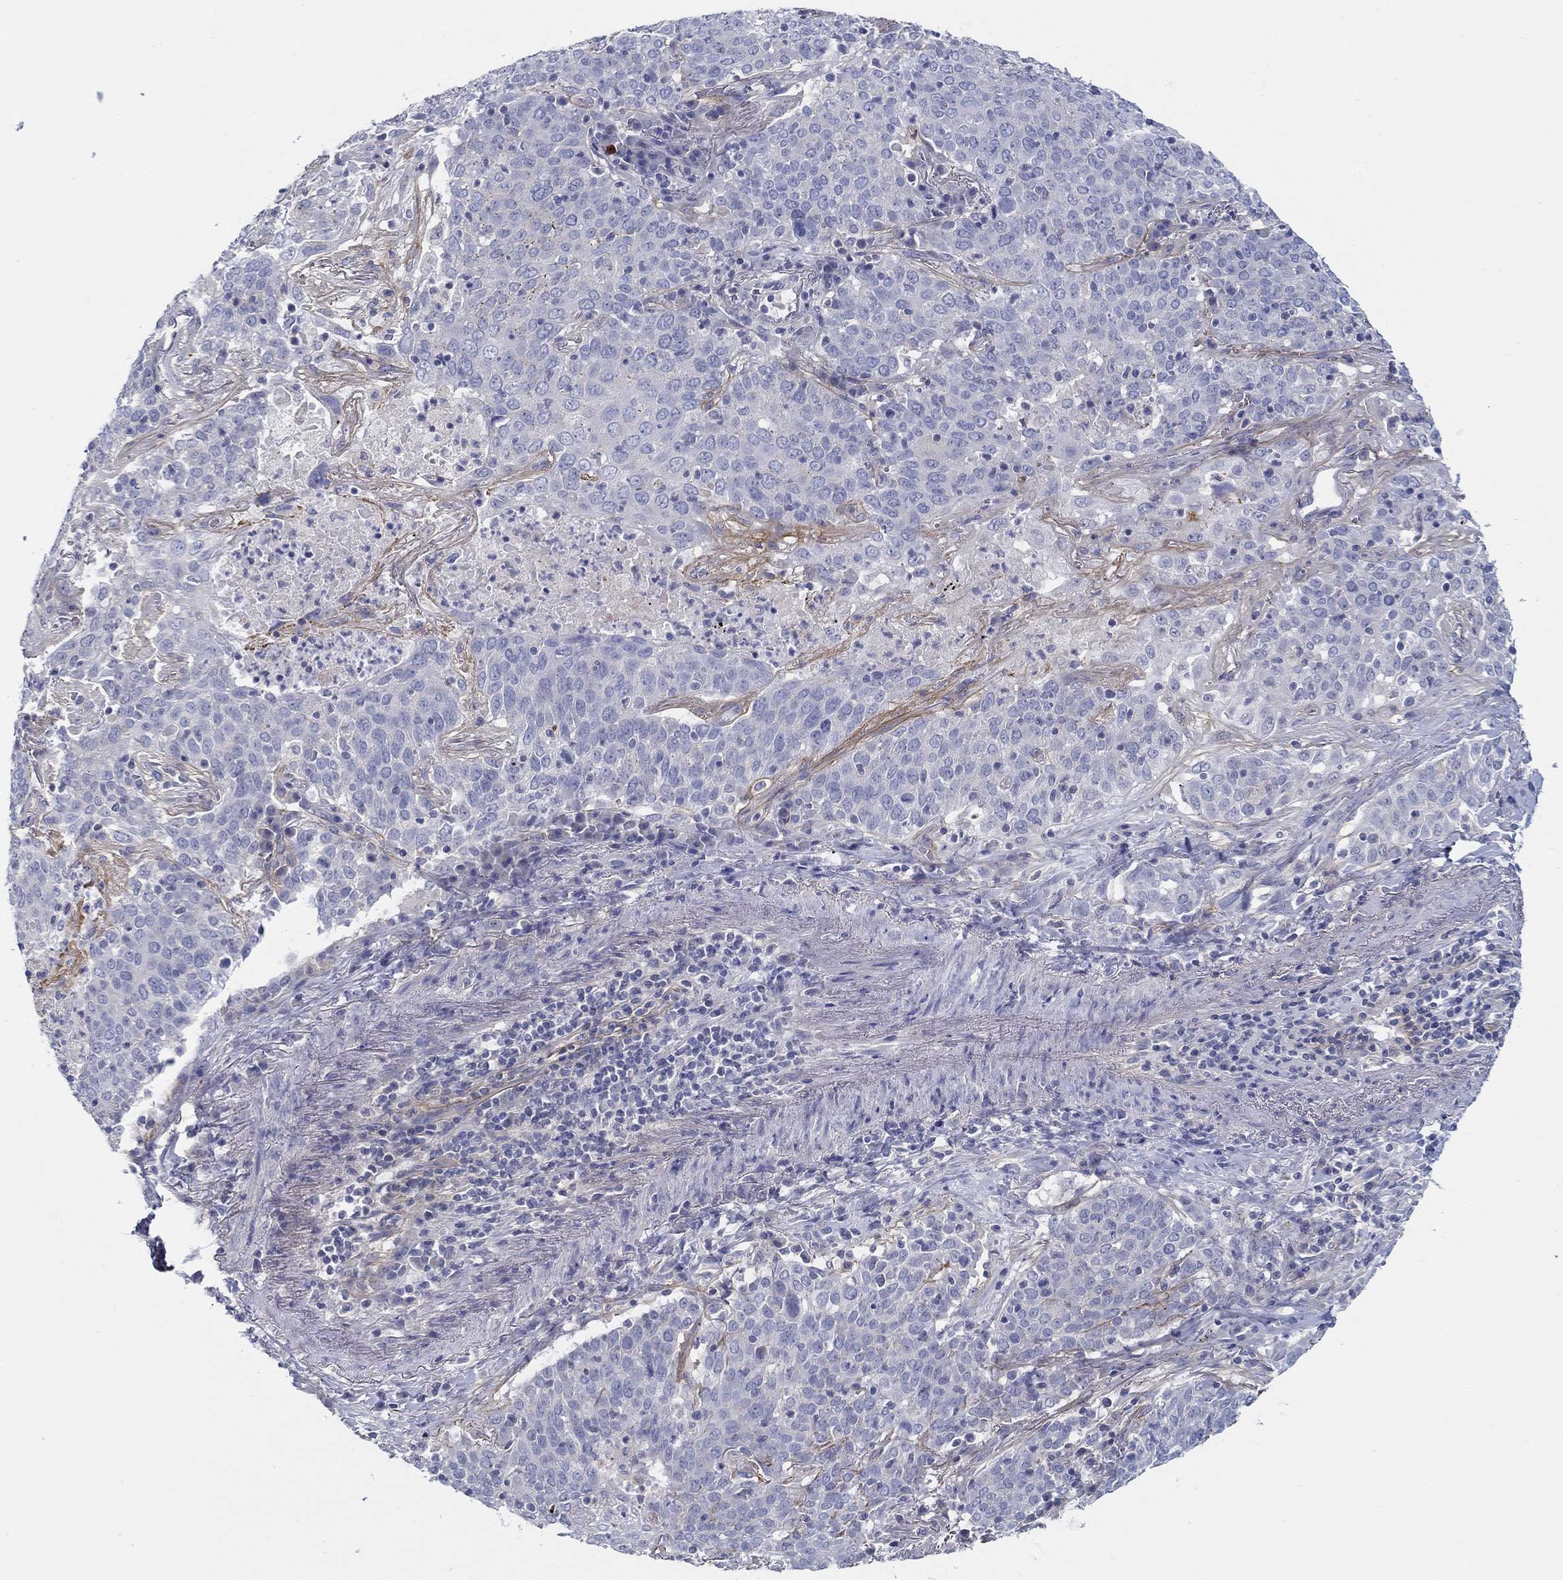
{"staining": {"intensity": "negative", "quantity": "none", "location": "none"}, "tissue": "lung cancer", "cell_type": "Tumor cells", "image_type": "cancer", "snomed": [{"axis": "morphology", "description": "Squamous cell carcinoma, NOS"}, {"axis": "topography", "description": "Lung"}], "caption": "The micrograph reveals no staining of tumor cells in lung cancer (squamous cell carcinoma). Brightfield microscopy of IHC stained with DAB (3,3'-diaminobenzidine) (brown) and hematoxylin (blue), captured at high magnification.", "gene": "HAPLN4", "patient": {"sex": "male", "age": 82}}